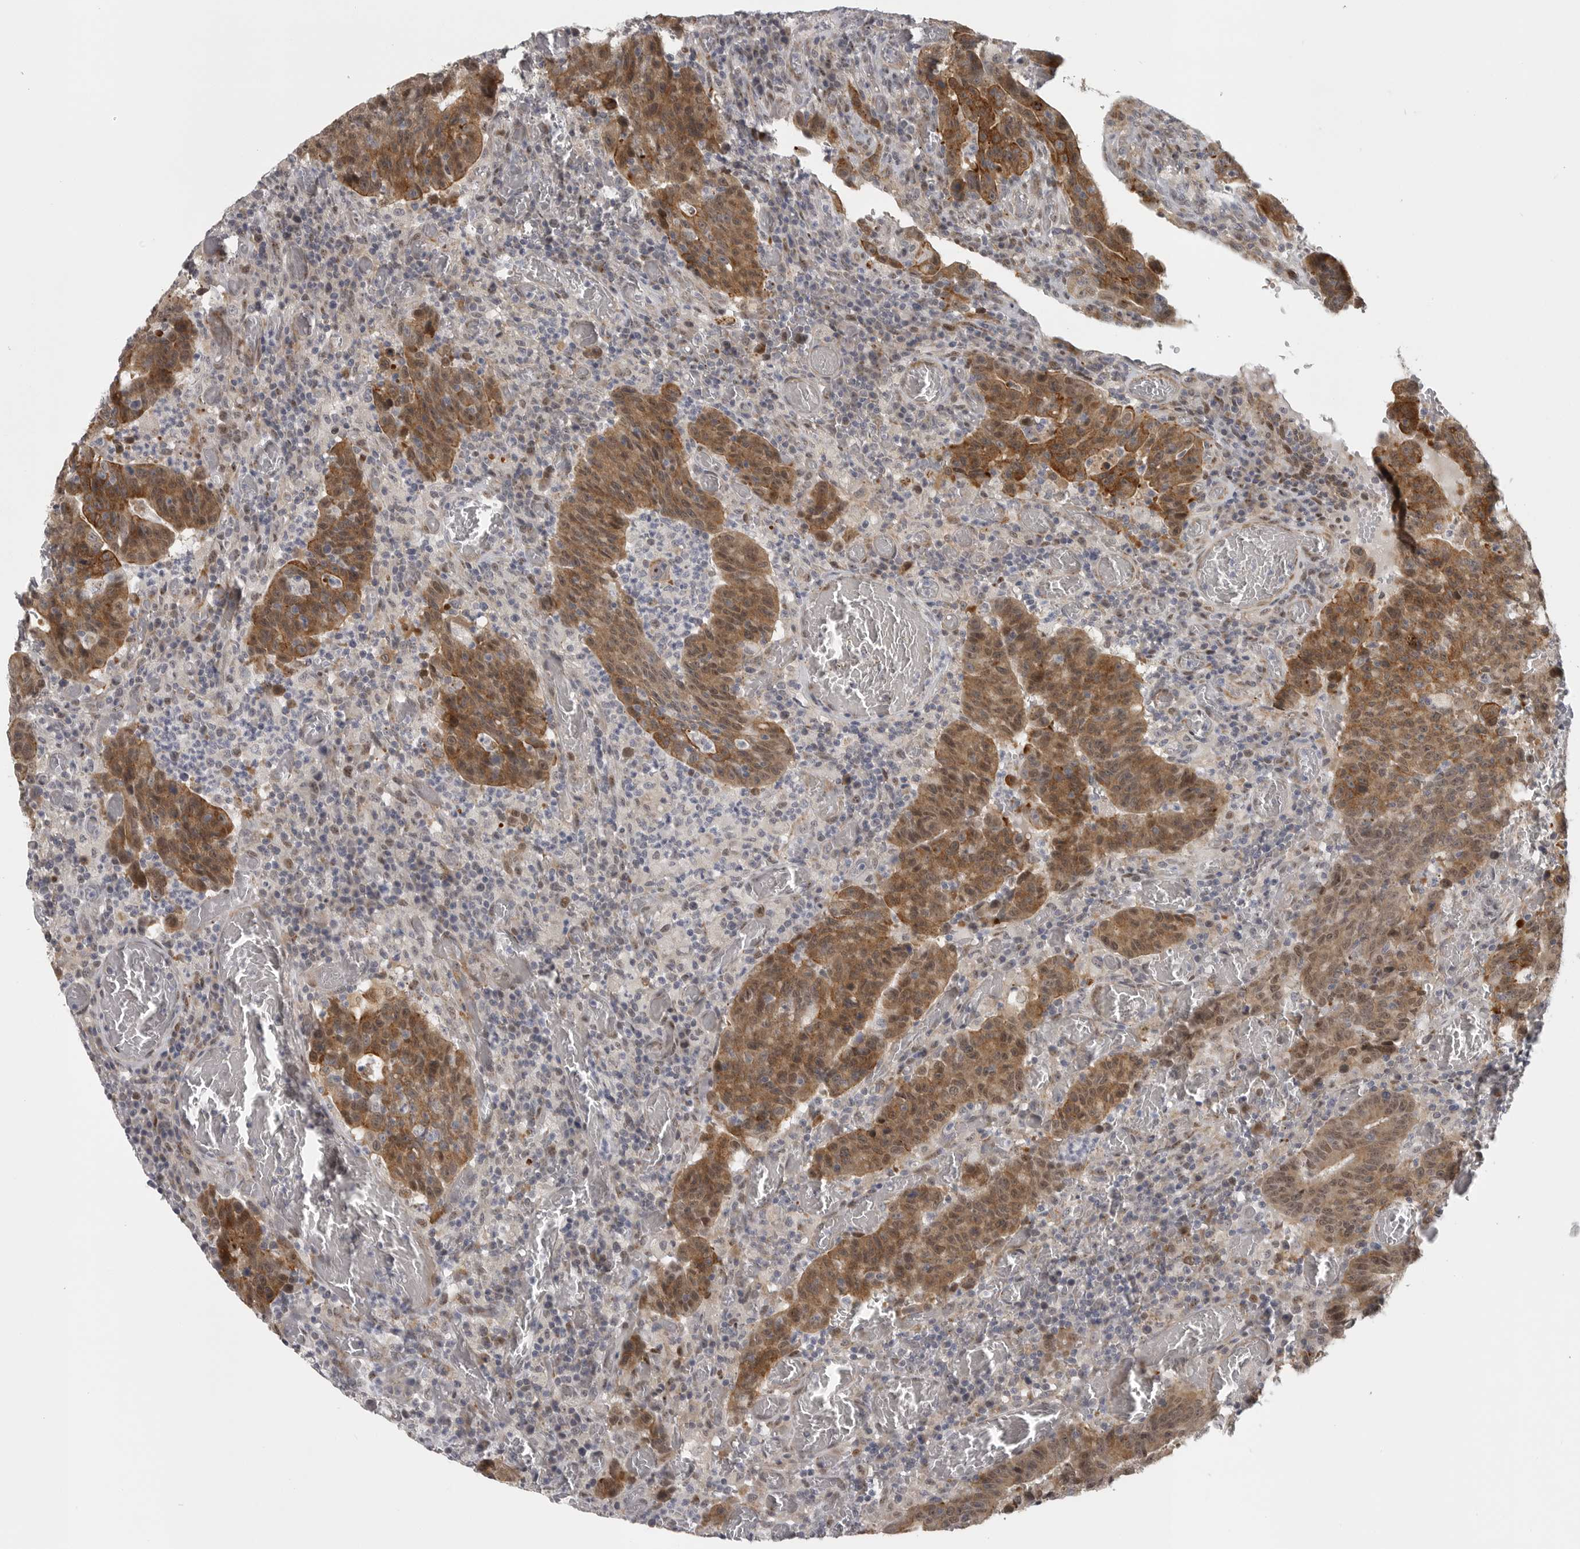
{"staining": {"intensity": "moderate", "quantity": ">75%", "location": "cytoplasmic/membranous,nuclear"}, "tissue": "colorectal cancer", "cell_type": "Tumor cells", "image_type": "cancer", "snomed": [{"axis": "morphology", "description": "Adenocarcinoma, NOS"}, {"axis": "topography", "description": "Colon"}], "caption": "IHC of human colorectal cancer (adenocarcinoma) demonstrates medium levels of moderate cytoplasmic/membranous and nuclear staining in approximately >75% of tumor cells.", "gene": "POLE2", "patient": {"sex": "female", "age": 75}}